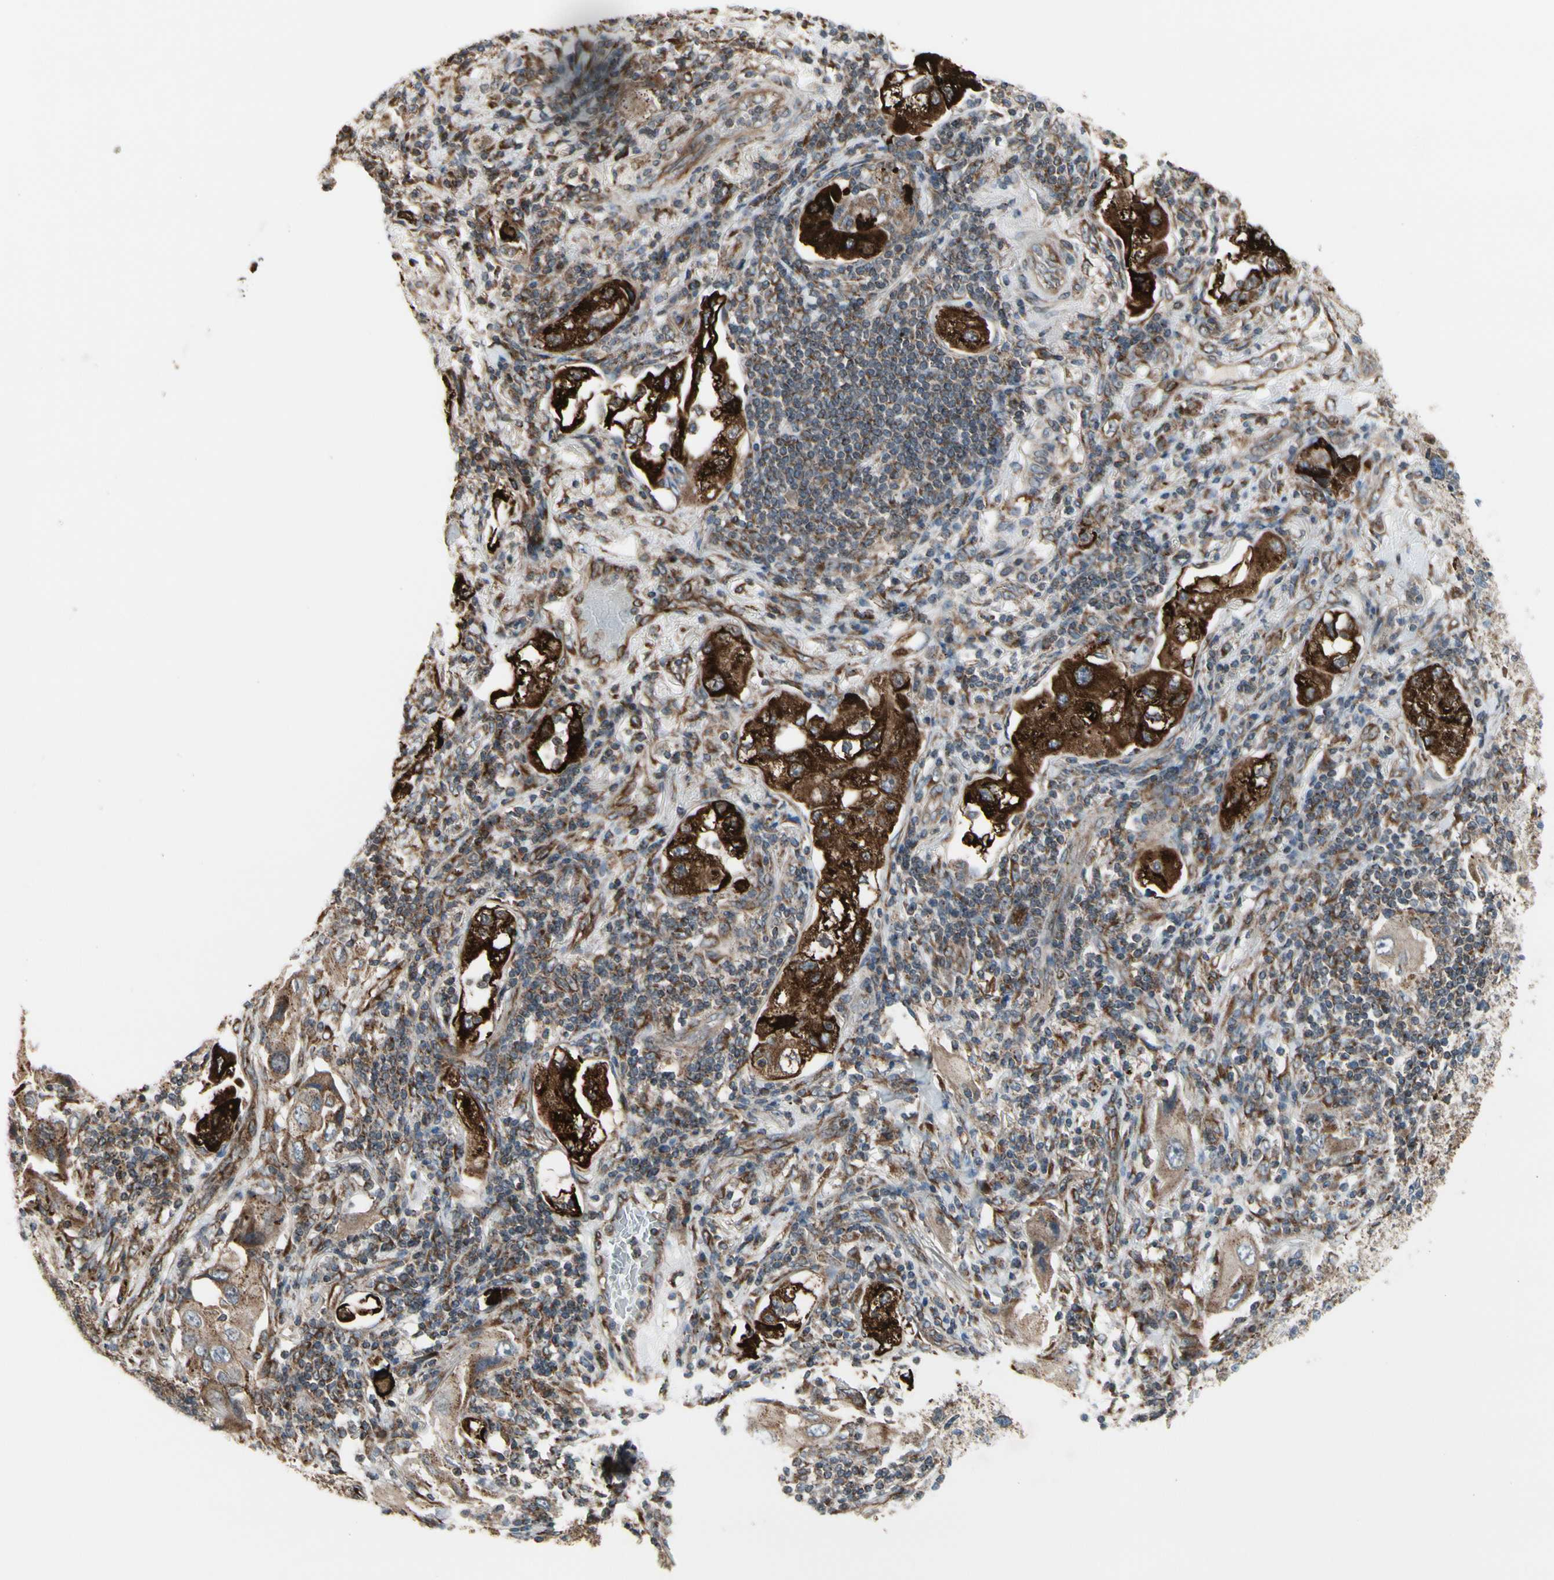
{"staining": {"intensity": "strong", "quantity": ">75%", "location": "cytoplasmic/membranous"}, "tissue": "lung cancer", "cell_type": "Tumor cells", "image_type": "cancer", "snomed": [{"axis": "morphology", "description": "Adenocarcinoma, NOS"}, {"axis": "topography", "description": "Lung"}], "caption": "Human lung cancer (adenocarcinoma) stained for a protein (brown) displays strong cytoplasmic/membranous positive staining in approximately >75% of tumor cells.", "gene": "SLC39A9", "patient": {"sex": "female", "age": 65}}